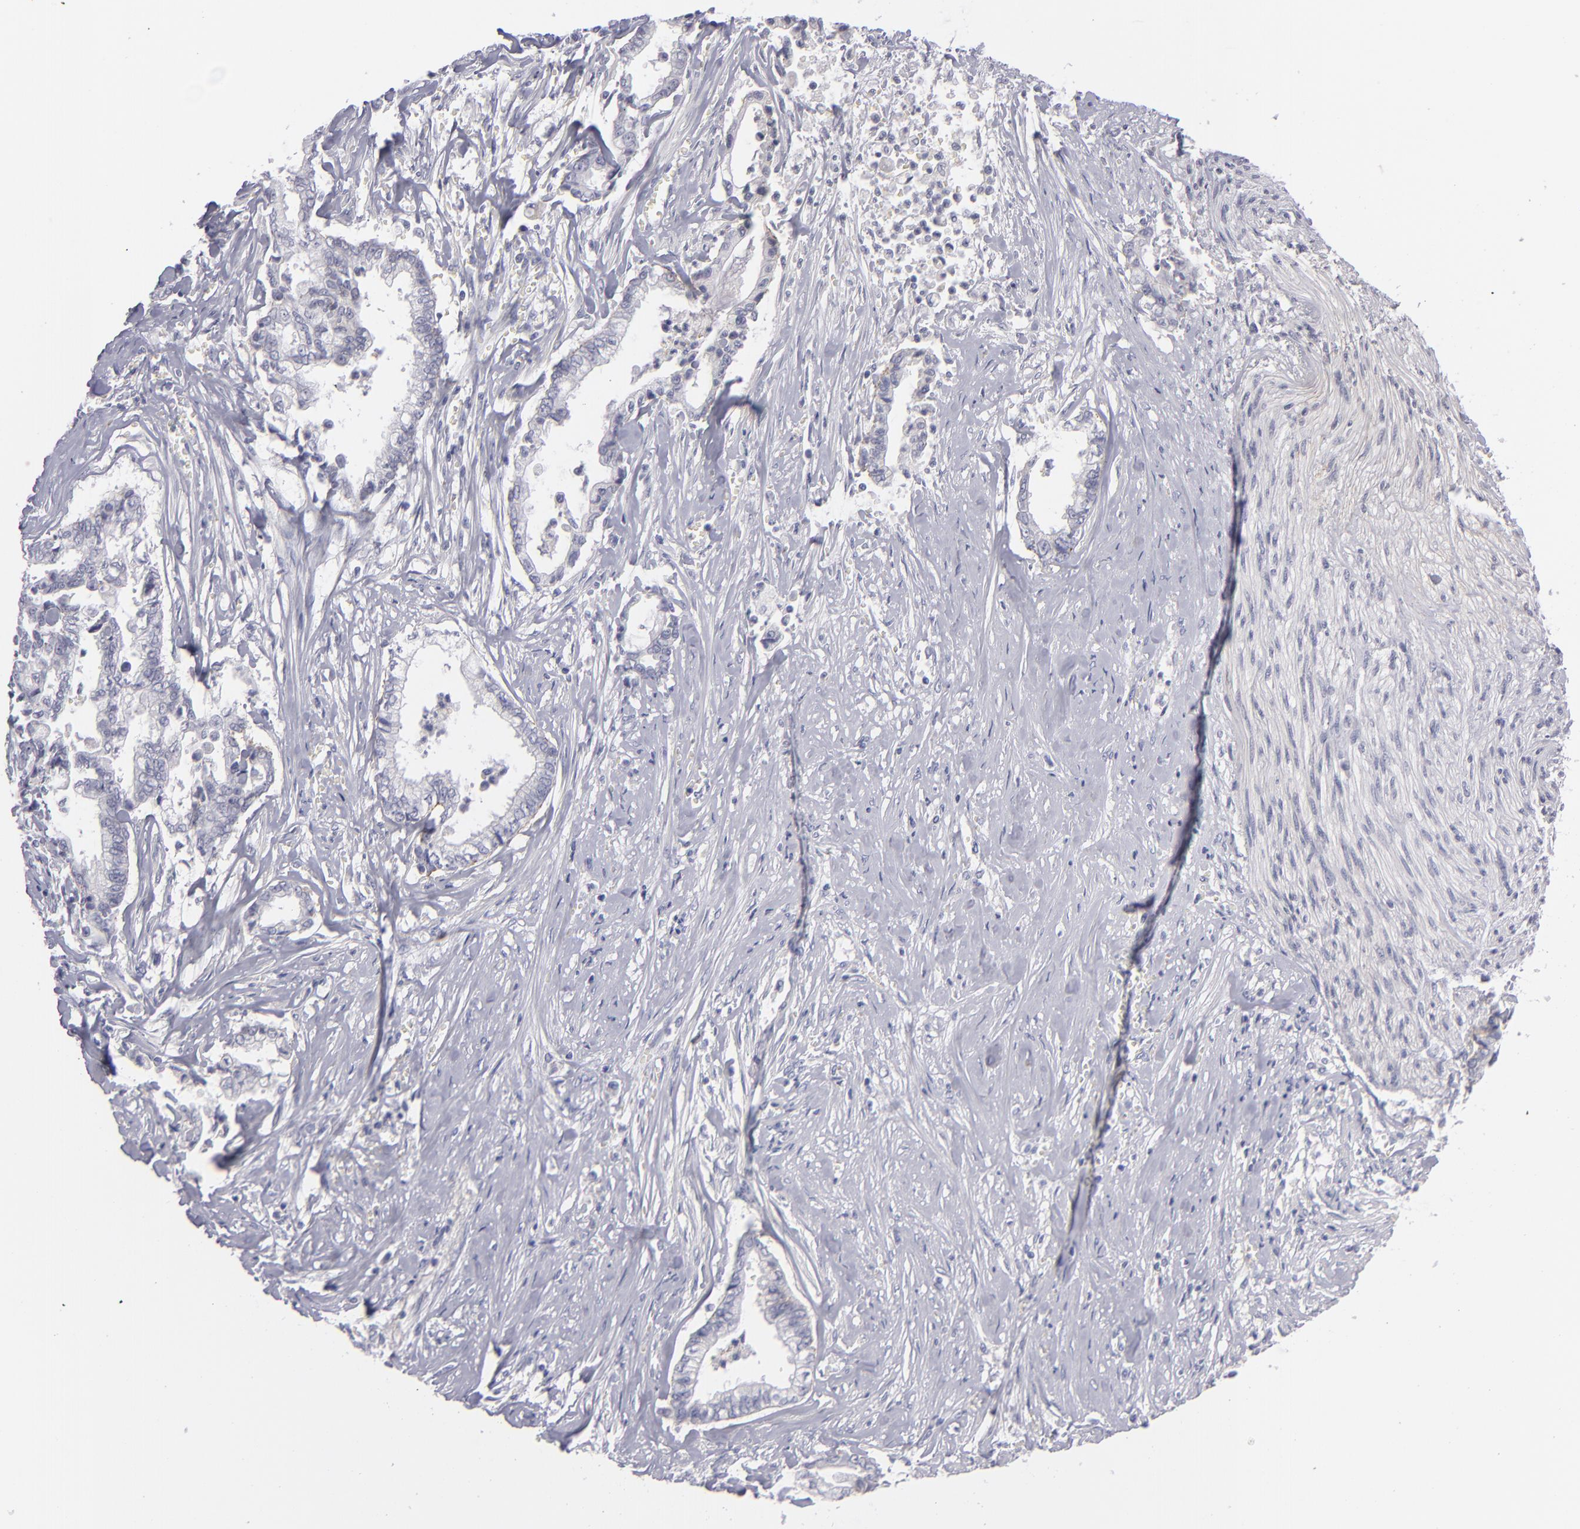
{"staining": {"intensity": "moderate", "quantity": "<25%", "location": "cytoplasmic/membranous"}, "tissue": "liver cancer", "cell_type": "Tumor cells", "image_type": "cancer", "snomed": [{"axis": "morphology", "description": "Cholangiocarcinoma"}, {"axis": "topography", "description": "Liver"}], "caption": "Liver cancer was stained to show a protein in brown. There is low levels of moderate cytoplasmic/membranous positivity in approximately <25% of tumor cells.", "gene": "ITGB4", "patient": {"sex": "male", "age": 57}}